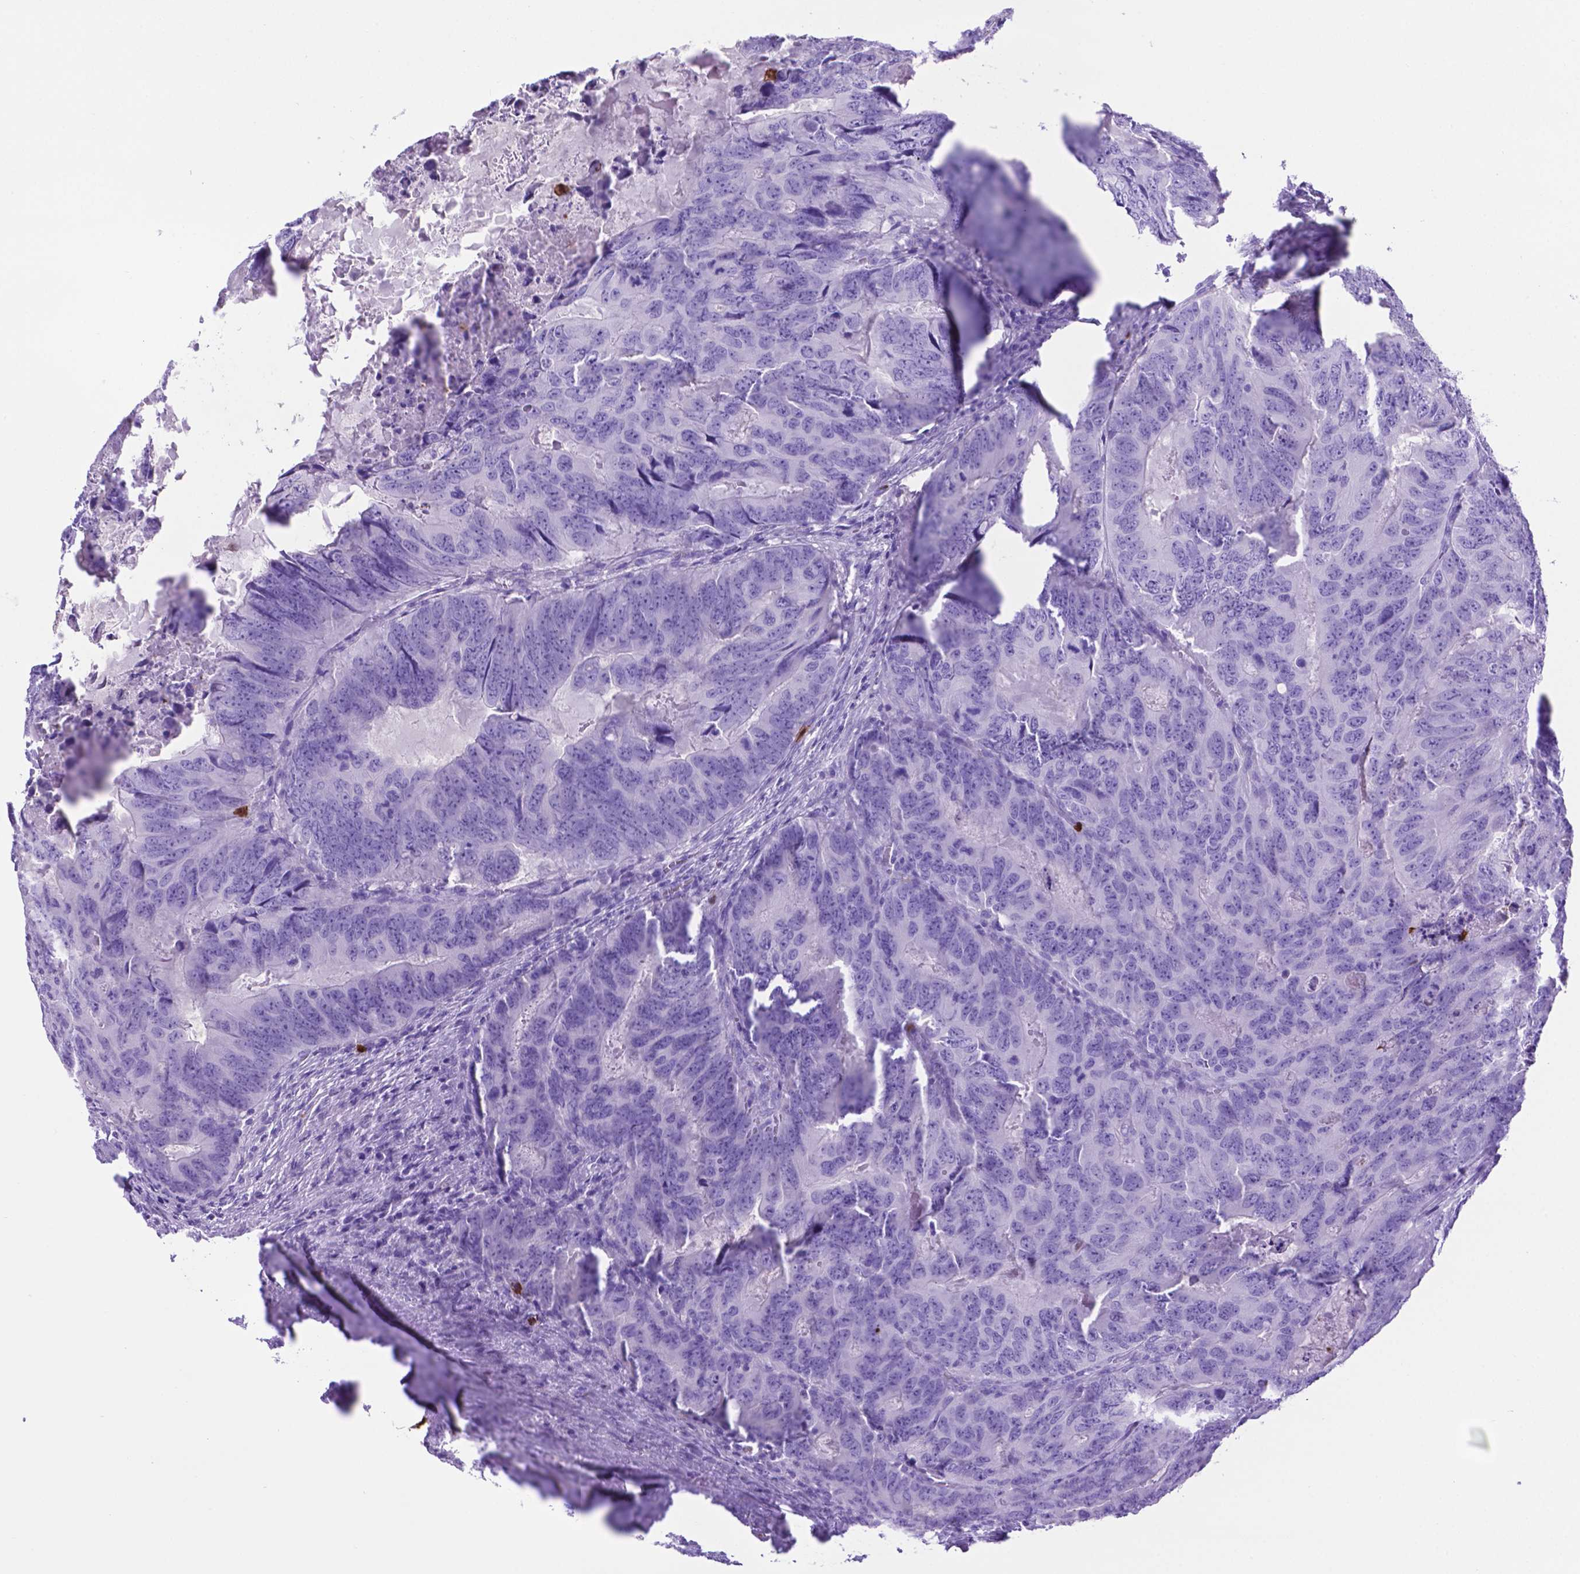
{"staining": {"intensity": "negative", "quantity": "none", "location": "none"}, "tissue": "colorectal cancer", "cell_type": "Tumor cells", "image_type": "cancer", "snomed": [{"axis": "morphology", "description": "Adenocarcinoma, NOS"}, {"axis": "topography", "description": "Colon"}], "caption": "DAB (3,3'-diaminobenzidine) immunohistochemical staining of human colorectal cancer (adenocarcinoma) shows no significant staining in tumor cells.", "gene": "LZTR1", "patient": {"sex": "male", "age": 79}}